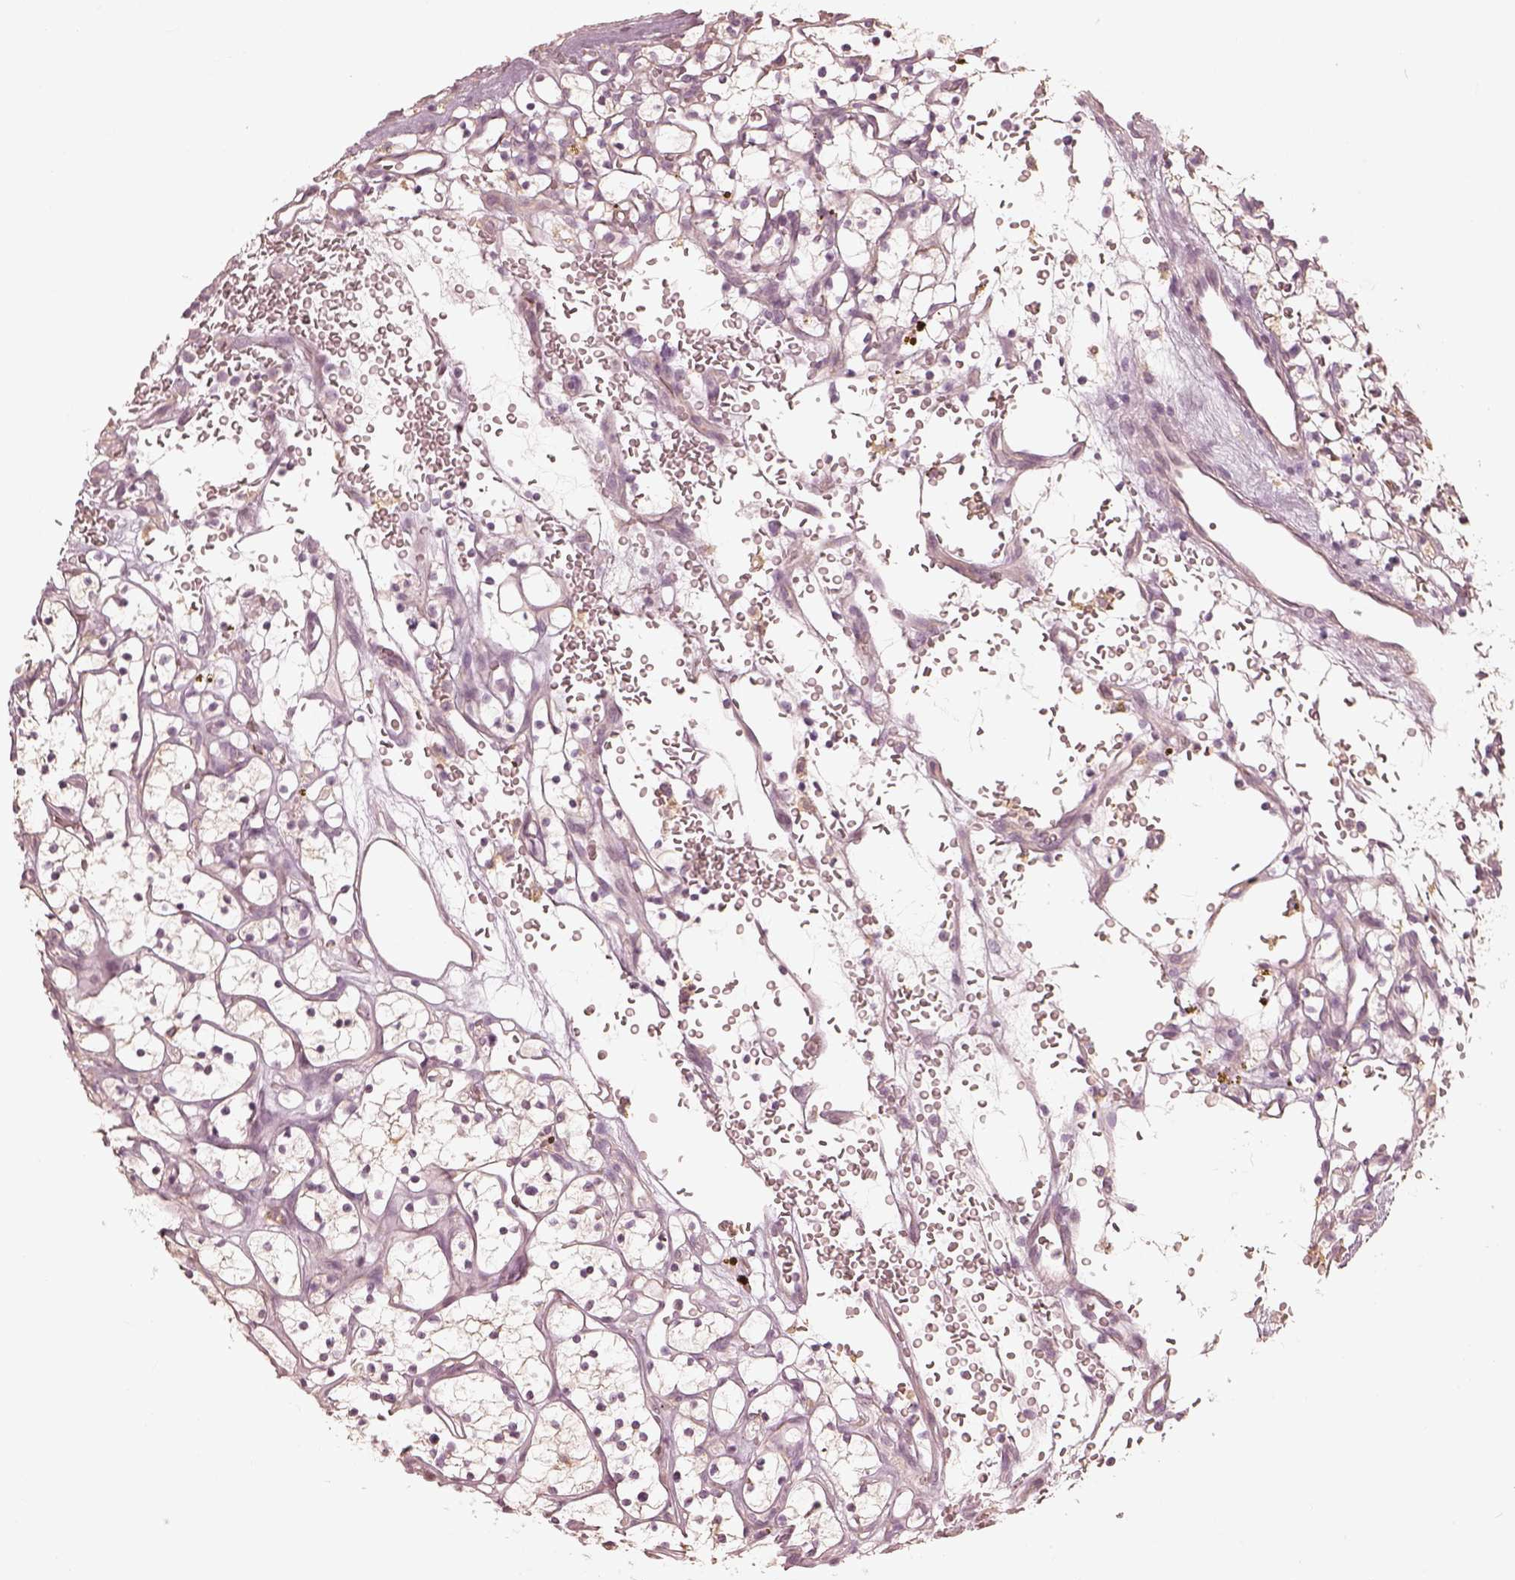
{"staining": {"intensity": "negative", "quantity": "none", "location": "none"}, "tissue": "renal cancer", "cell_type": "Tumor cells", "image_type": "cancer", "snomed": [{"axis": "morphology", "description": "Adenocarcinoma, NOS"}, {"axis": "topography", "description": "Kidney"}], "caption": "This is an immunohistochemistry (IHC) histopathology image of human renal adenocarcinoma. There is no staining in tumor cells.", "gene": "FMNL2", "patient": {"sex": "female", "age": 64}}